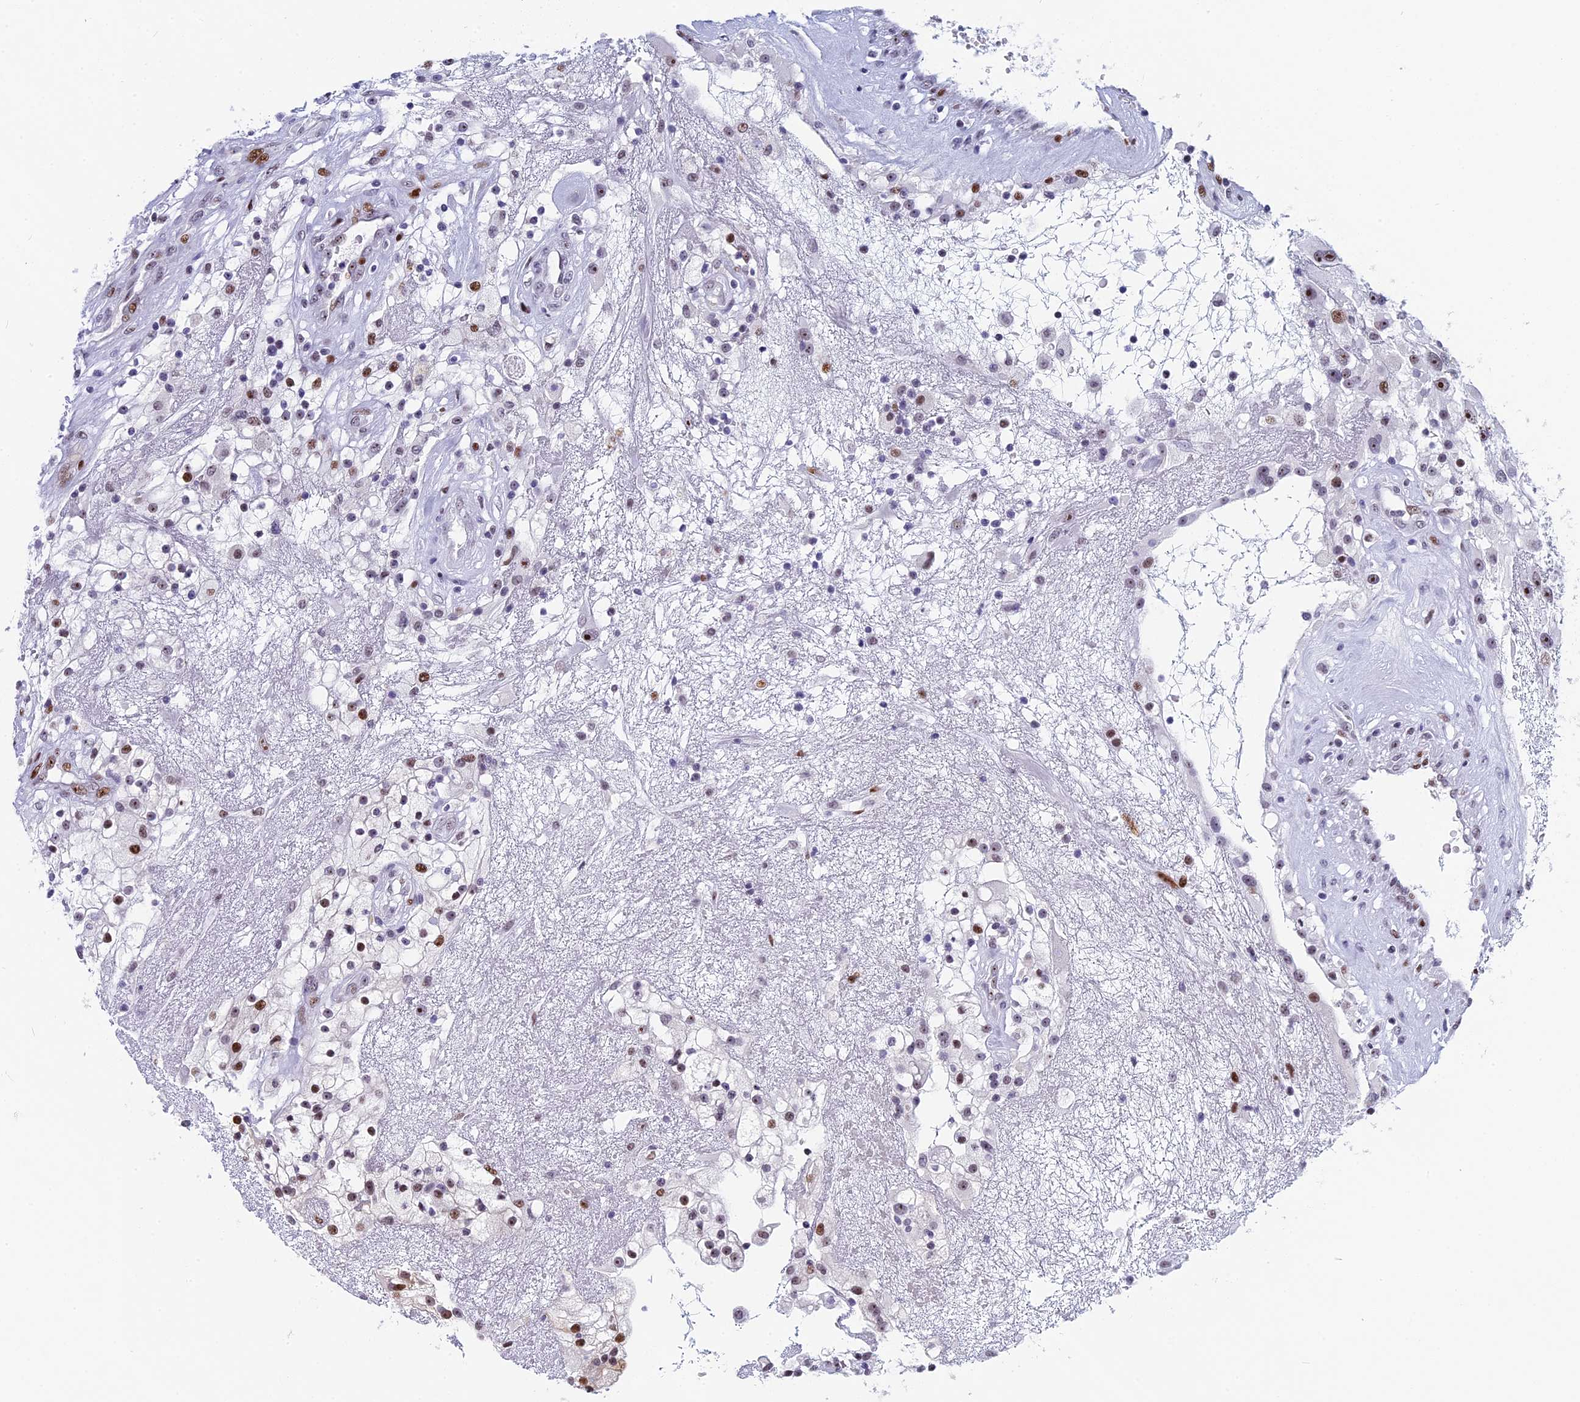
{"staining": {"intensity": "weak", "quantity": ">75%", "location": "nuclear"}, "tissue": "renal cancer", "cell_type": "Tumor cells", "image_type": "cancer", "snomed": [{"axis": "morphology", "description": "Adenocarcinoma, NOS"}, {"axis": "topography", "description": "Kidney"}], "caption": "IHC histopathology image of human renal cancer (adenocarcinoma) stained for a protein (brown), which displays low levels of weak nuclear positivity in approximately >75% of tumor cells.", "gene": "NSA2", "patient": {"sex": "female", "age": 52}}